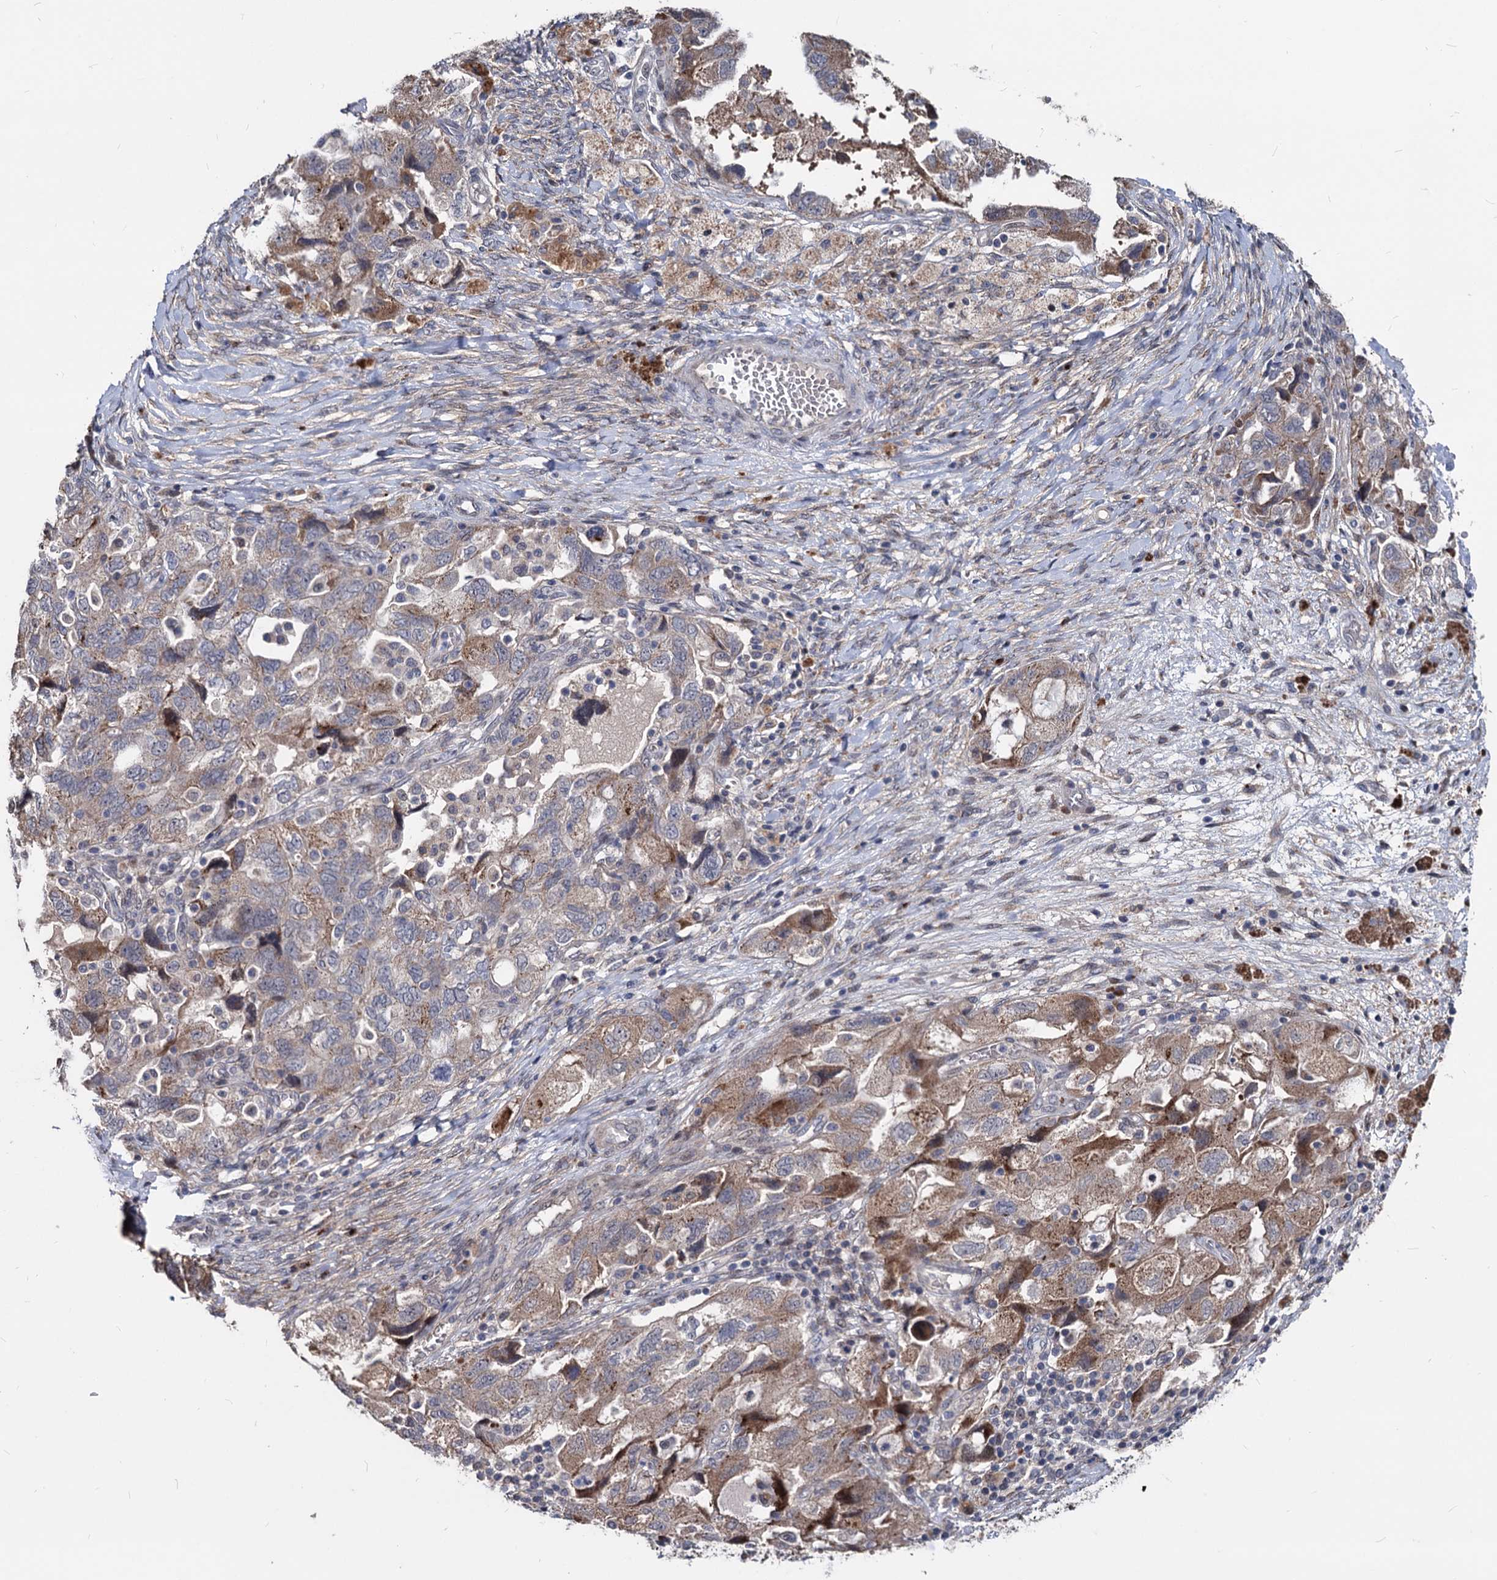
{"staining": {"intensity": "moderate", "quantity": "25%-75%", "location": "cytoplasmic/membranous"}, "tissue": "ovarian cancer", "cell_type": "Tumor cells", "image_type": "cancer", "snomed": [{"axis": "morphology", "description": "Carcinoma, NOS"}, {"axis": "morphology", "description": "Cystadenocarcinoma, serous, NOS"}, {"axis": "topography", "description": "Ovary"}], "caption": "Immunohistochemical staining of ovarian serous cystadenocarcinoma reveals medium levels of moderate cytoplasmic/membranous protein positivity in about 25%-75% of tumor cells.", "gene": "SMAGP", "patient": {"sex": "female", "age": 69}}